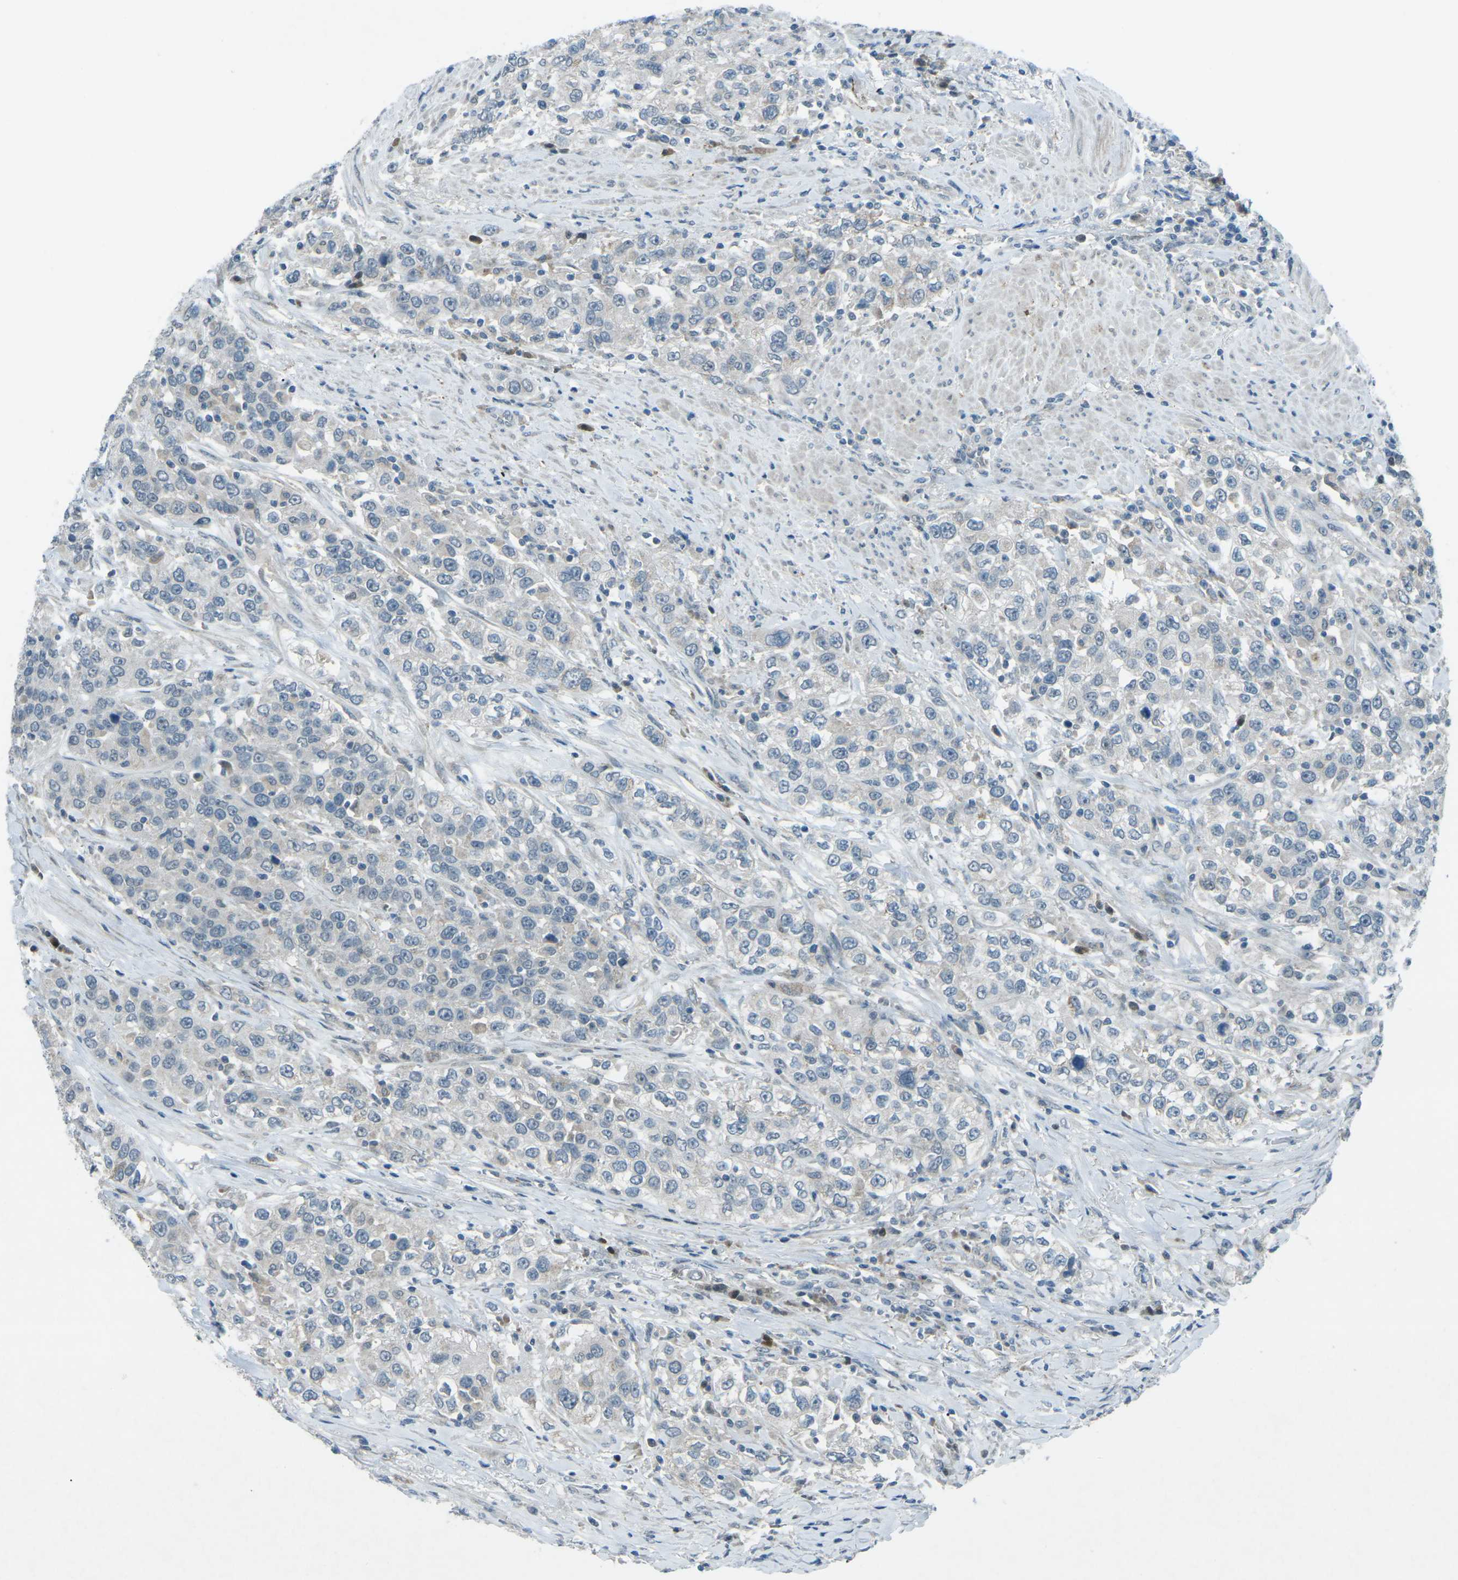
{"staining": {"intensity": "negative", "quantity": "none", "location": "none"}, "tissue": "urothelial cancer", "cell_type": "Tumor cells", "image_type": "cancer", "snomed": [{"axis": "morphology", "description": "Urothelial carcinoma, High grade"}, {"axis": "topography", "description": "Urinary bladder"}], "caption": "IHC of high-grade urothelial carcinoma displays no staining in tumor cells.", "gene": "PRKCA", "patient": {"sex": "female", "age": 80}}